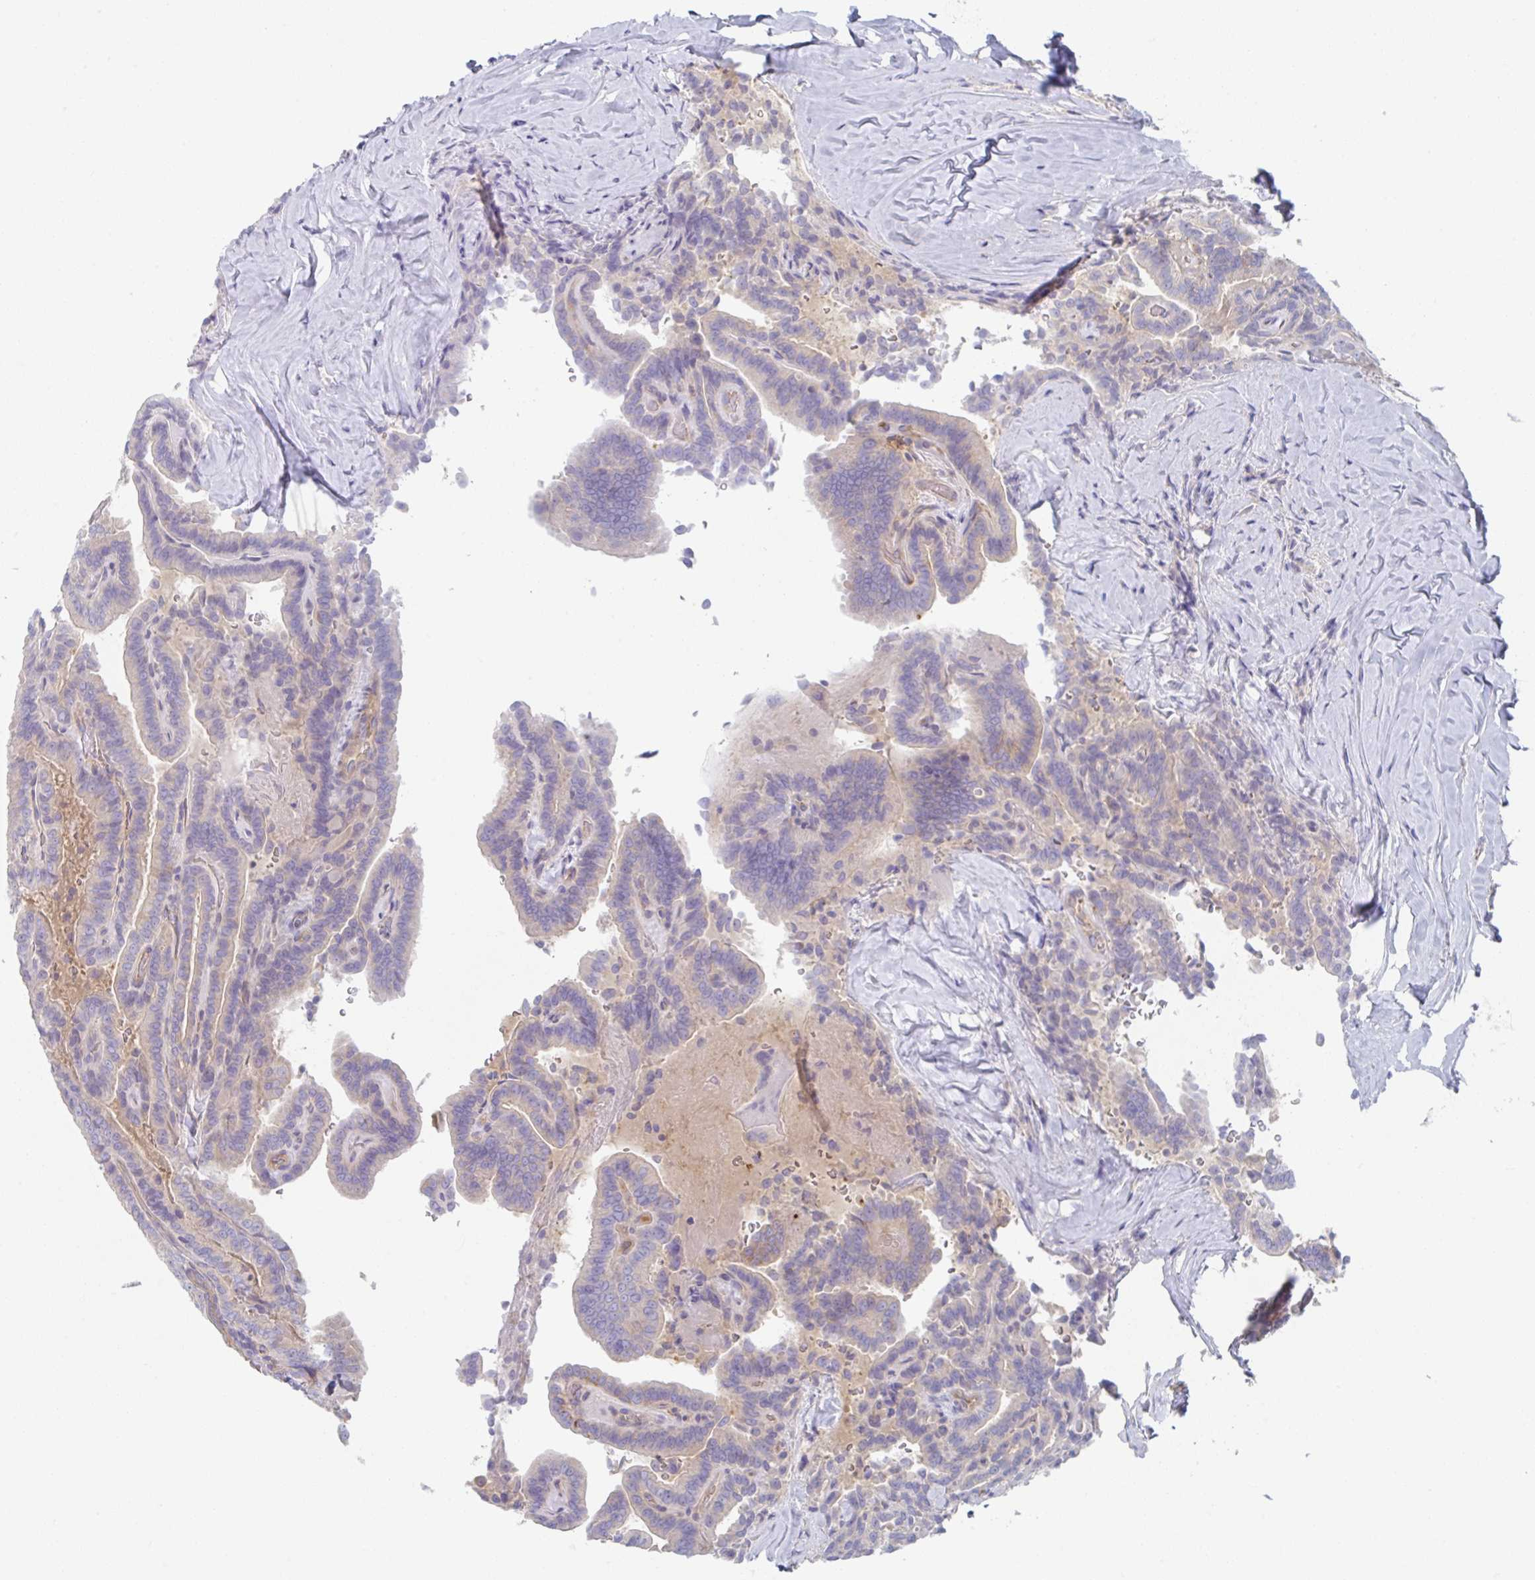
{"staining": {"intensity": "weak", "quantity": "<25%", "location": "cytoplasmic/membranous"}, "tissue": "thyroid cancer", "cell_type": "Tumor cells", "image_type": "cancer", "snomed": [{"axis": "morphology", "description": "Papillary adenocarcinoma, NOS"}, {"axis": "topography", "description": "Thyroid gland"}], "caption": "This is an immunohistochemistry (IHC) photomicrograph of thyroid cancer. There is no positivity in tumor cells.", "gene": "AMPD2", "patient": {"sex": "male", "age": 61}}